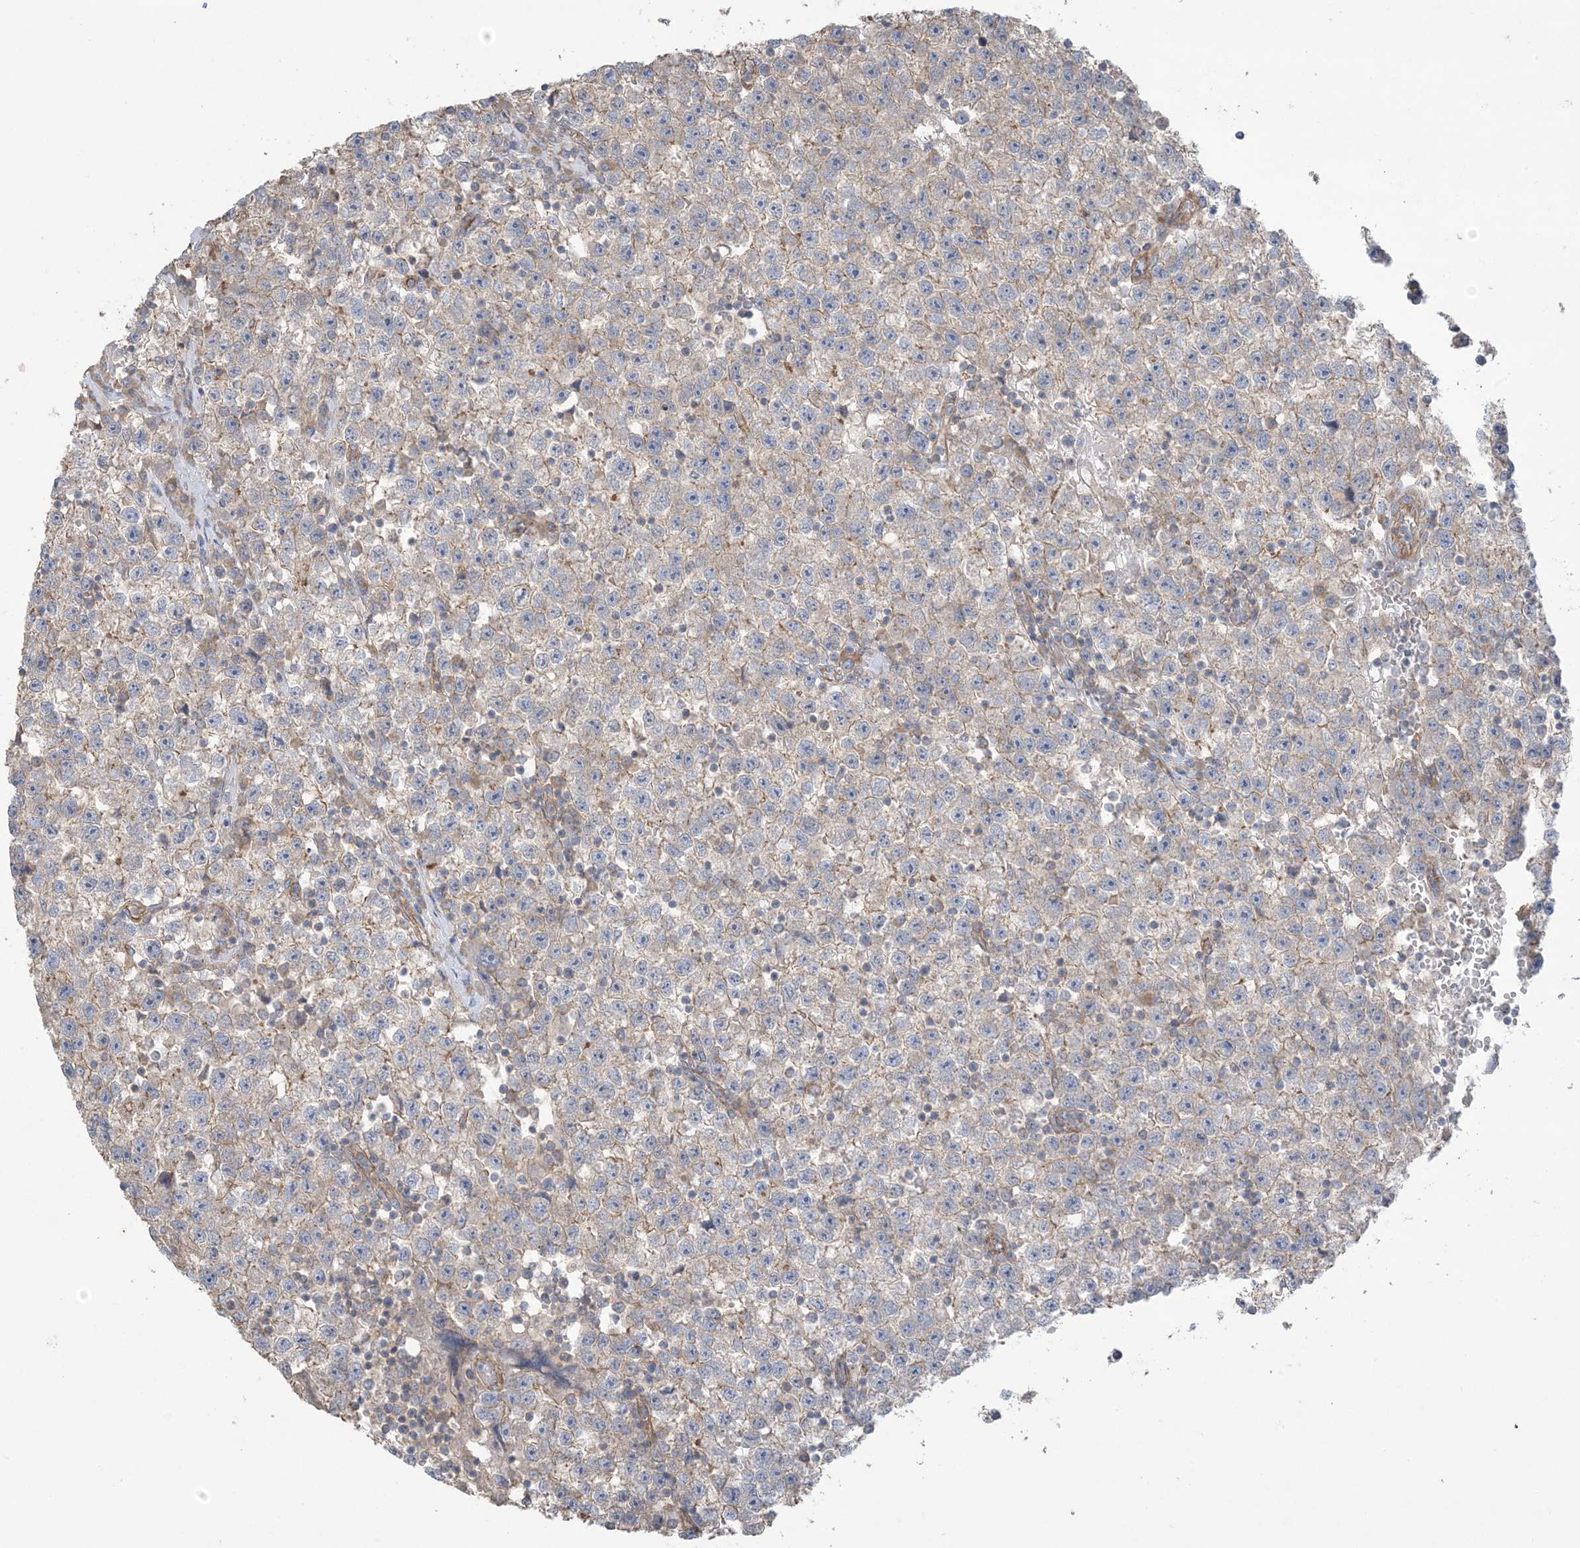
{"staining": {"intensity": "weak", "quantity": "25%-75%", "location": "cytoplasmic/membranous"}, "tissue": "testis cancer", "cell_type": "Tumor cells", "image_type": "cancer", "snomed": [{"axis": "morphology", "description": "Seminoma, NOS"}, {"axis": "topography", "description": "Testis"}], "caption": "Immunohistochemical staining of testis cancer (seminoma) exhibits weak cytoplasmic/membranous protein staining in about 25%-75% of tumor cells.", "gene": "CCNY", "patient": {"sex": "male", "age": 22}}